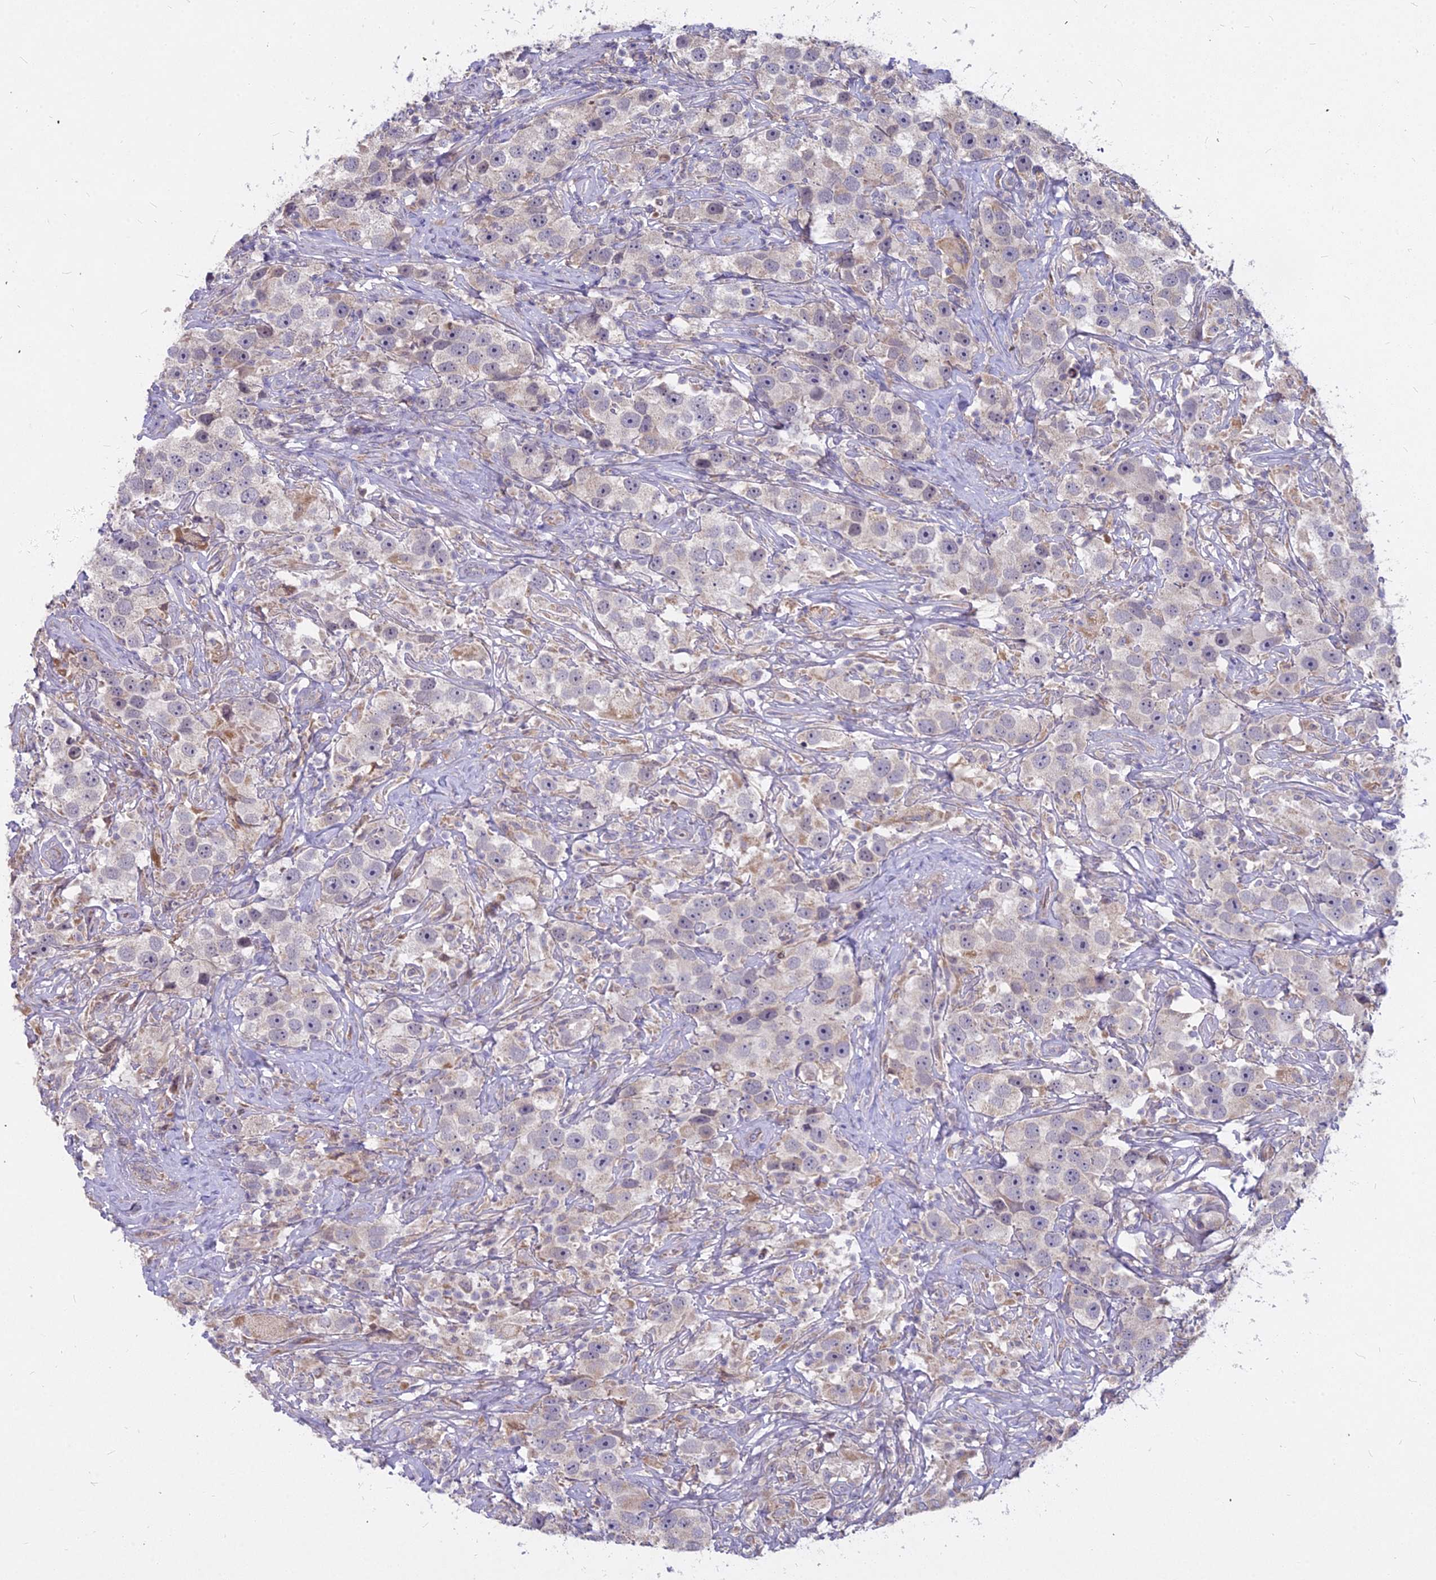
{"staining": {"intensity": "weak", "quantity": "<25%", "location": "cytoplasmic/membranous"}, "tissue": "testis cancer", "cell_type": "Tumor cells", "image_type": "cancer", "snomed": [{"axis": "morphology", "description": "Seminoma, NOS"}, {"axis": "topography", "description": "Testis"}], "caption": "Tumor cells show no significant protein staining in testis cancer (seminoma).", "gene": "MICU2", "patient": {"sex": "male", "age": 49}}